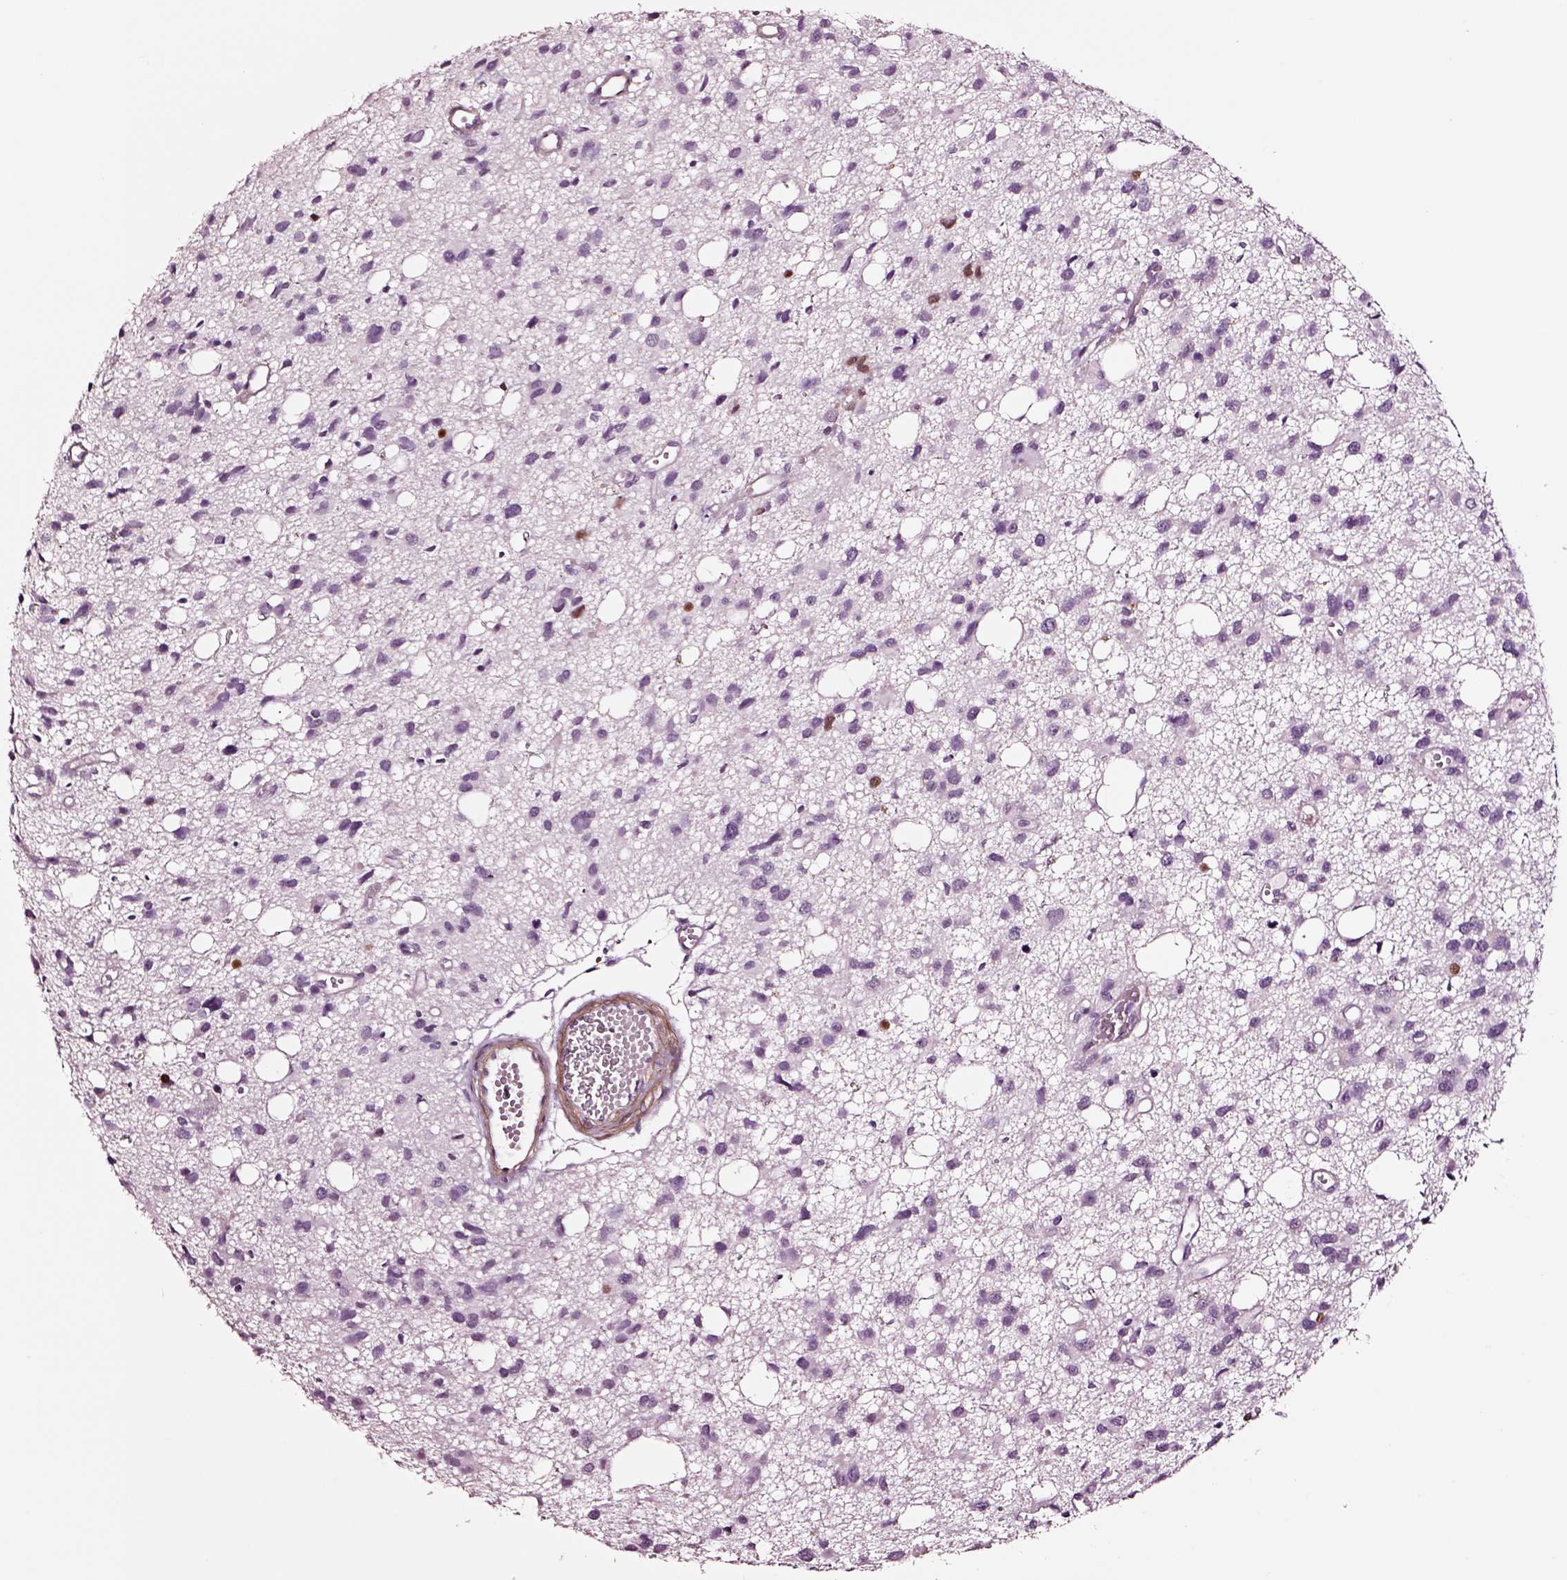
{"staining": {"intensity": "negative", "quantity": "none", "location": "none"}, "tissue": "glioma", "cell_type": "Tumor cells", "image_type": "cancer", "snomed": [{"axis": "morphology", "description": "Glioma, malignant, High grade"}, {"axis": "topography", "description": "Brain"}], "caption": "IHC photomicrograph of neoplastic tissue: malignant high-grade glioma stained with DAB exhibits no significant protein expression in tumor cells. (Immunohistochemistry, brightfield microscopy, high magnification).", "gene": "SOX10", "patient": {"sex": "male", "age": 23}}